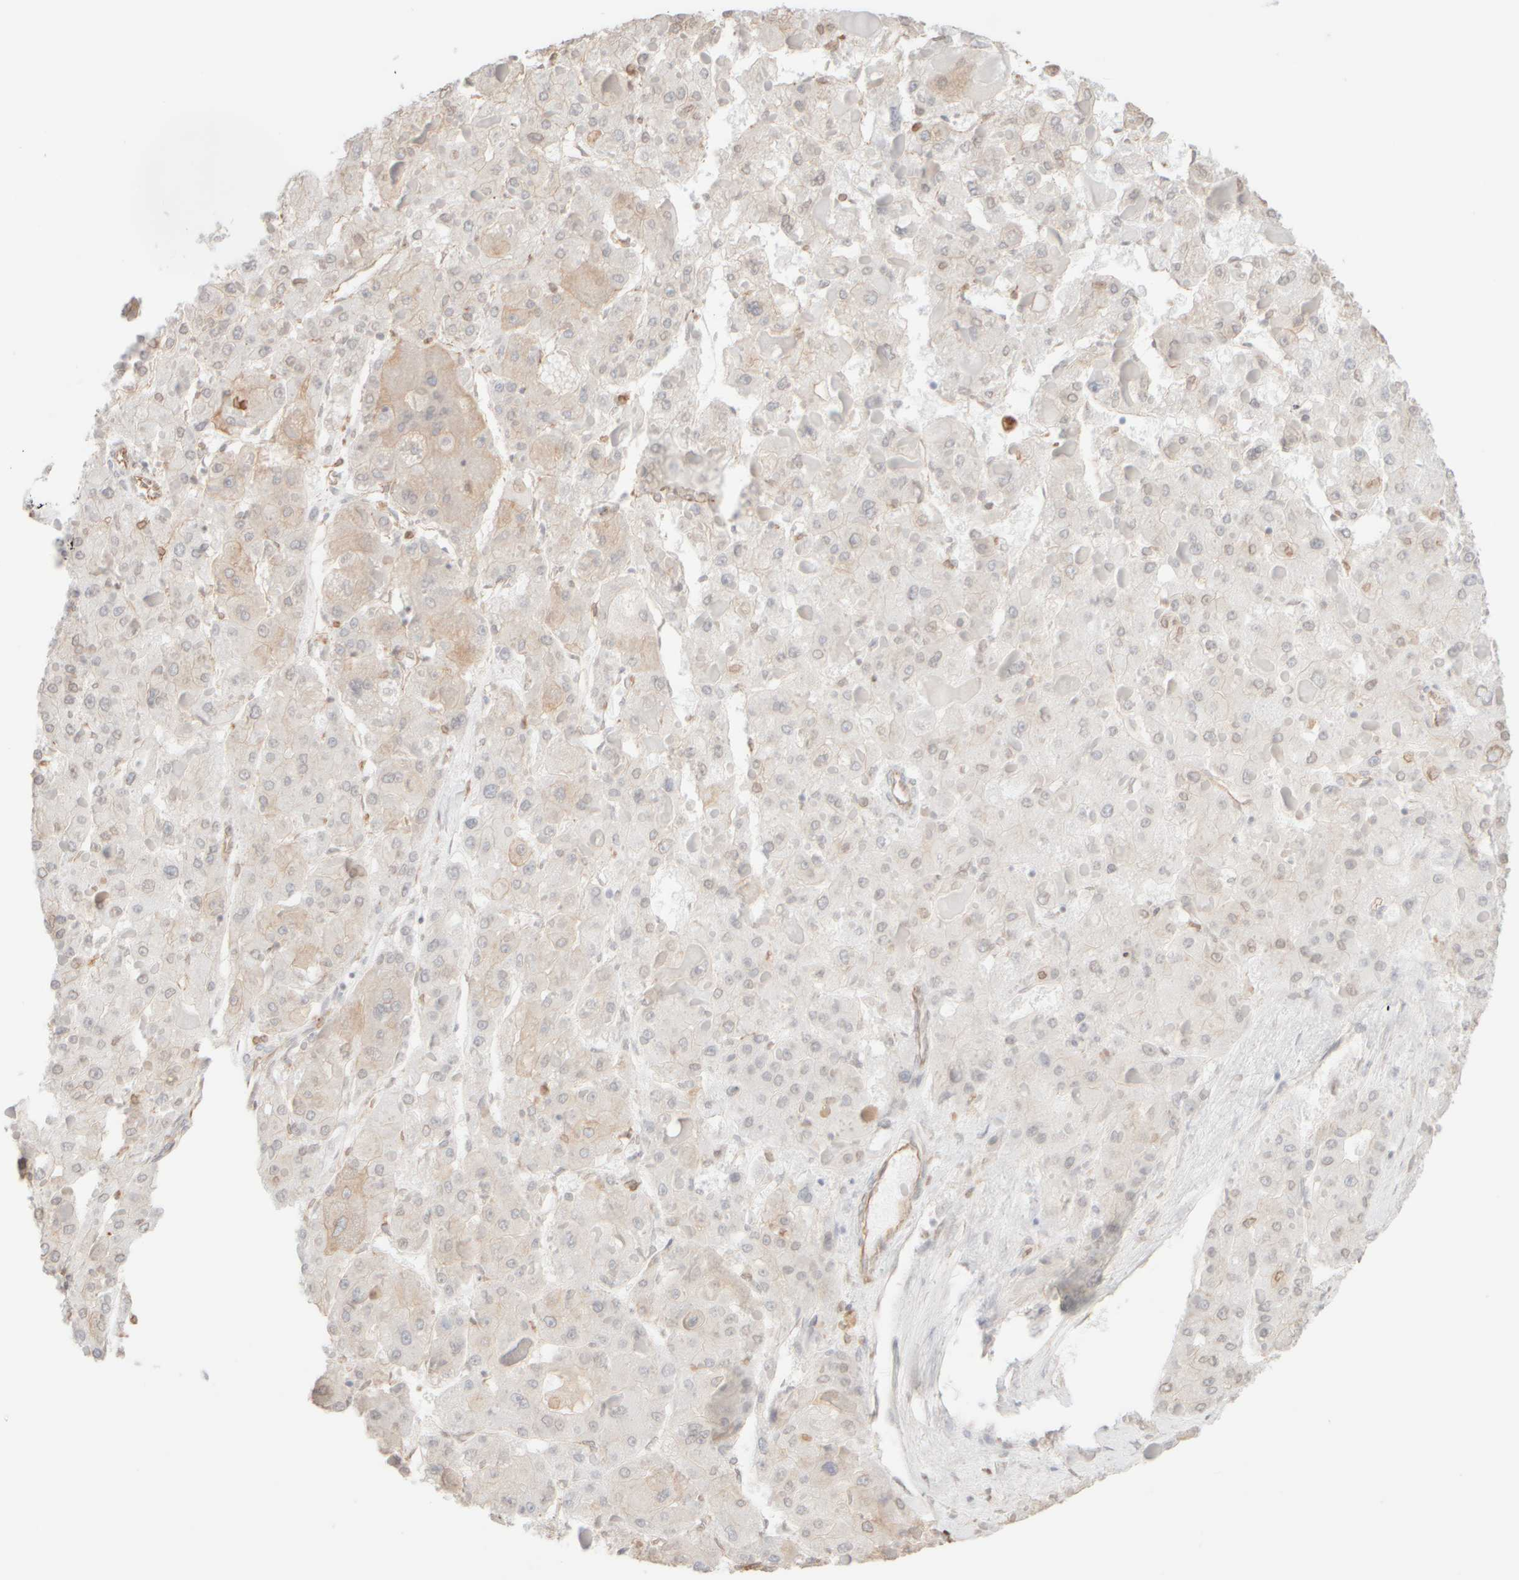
{"staining": {"intensity": "weak", "quantity": "<25%", "location": "cytoplasmic/membranous,nuclear"}, "tissue": "liver cancer", "cell_type": "Tumor cells", "image_type": "cancer", "snomed": [{"axis": "morphology", "description": "Carcinoma, Hepatocellular, NOS"}, {"axis": "topography", "description": "Liver"}], "caption": "Immunohistochemistry photomicrograph of neoplastic tissue: liver cancer stained with DAB demonstrates no significant protein staining in tumor cells.", "gene": "KRT15", "patient": {"sex": "female", "age": 73}}